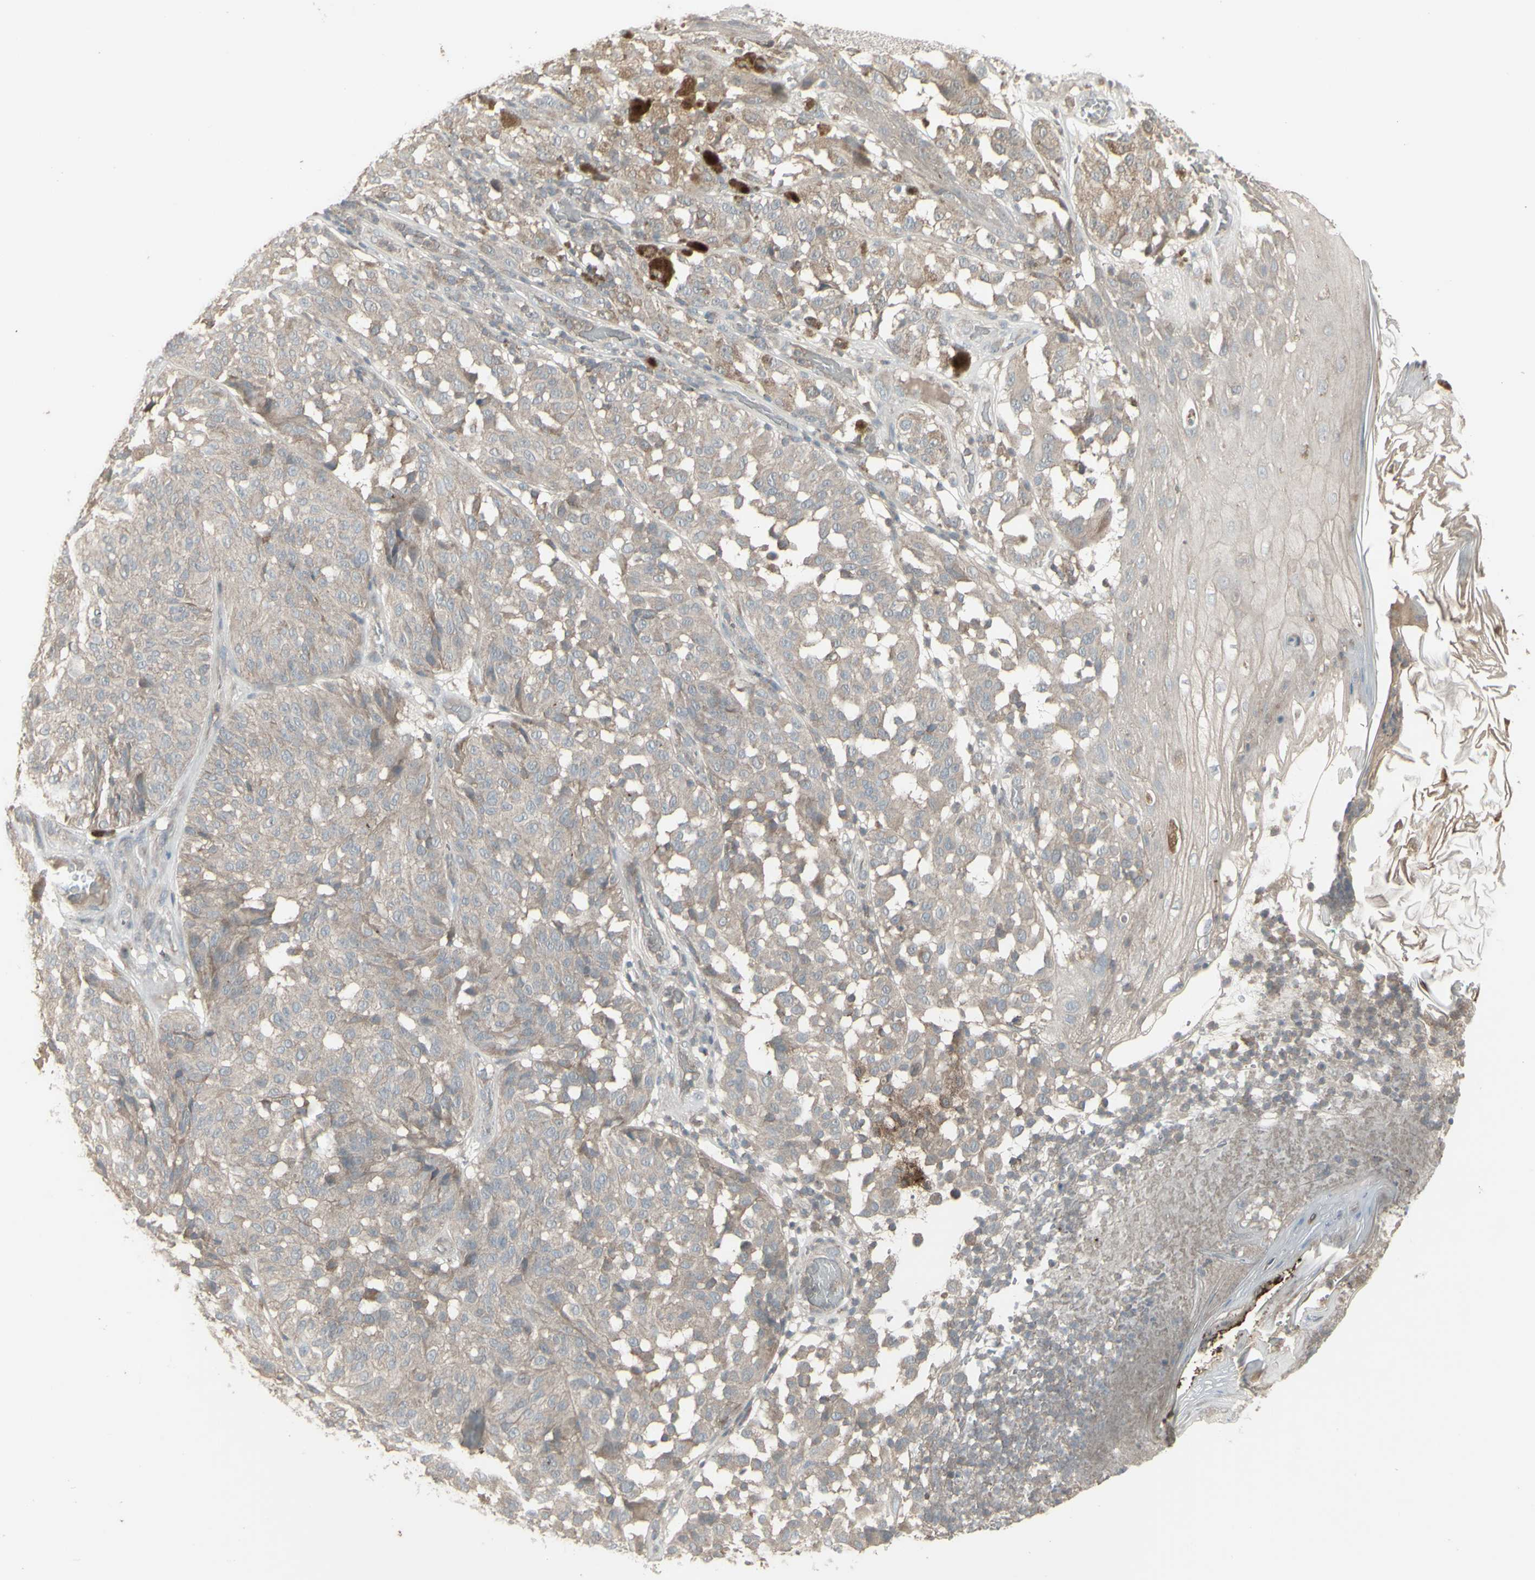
{"staining": {"intensity": "negative", "quantity": "none", "location": "none"}, "tissue": "melanoma", "cell_type": "Tumor cells", "image_type": "cancer", "snomed": [{"axis": "morphology", "description": "Malignant melanoma, NOS"}, {"axis": "topography", "description": "Skin"}], "caption": "IHC photomicrograph of neoplastic tissue: human malignant melanoma stained with DAB (3,3'-diaminobenzidine) demonstrates no significant protein expression in tumor cells. Nuclei are stained in blue.", "gene": "CSK", "patient": {"sex": "female", "age": 46}}